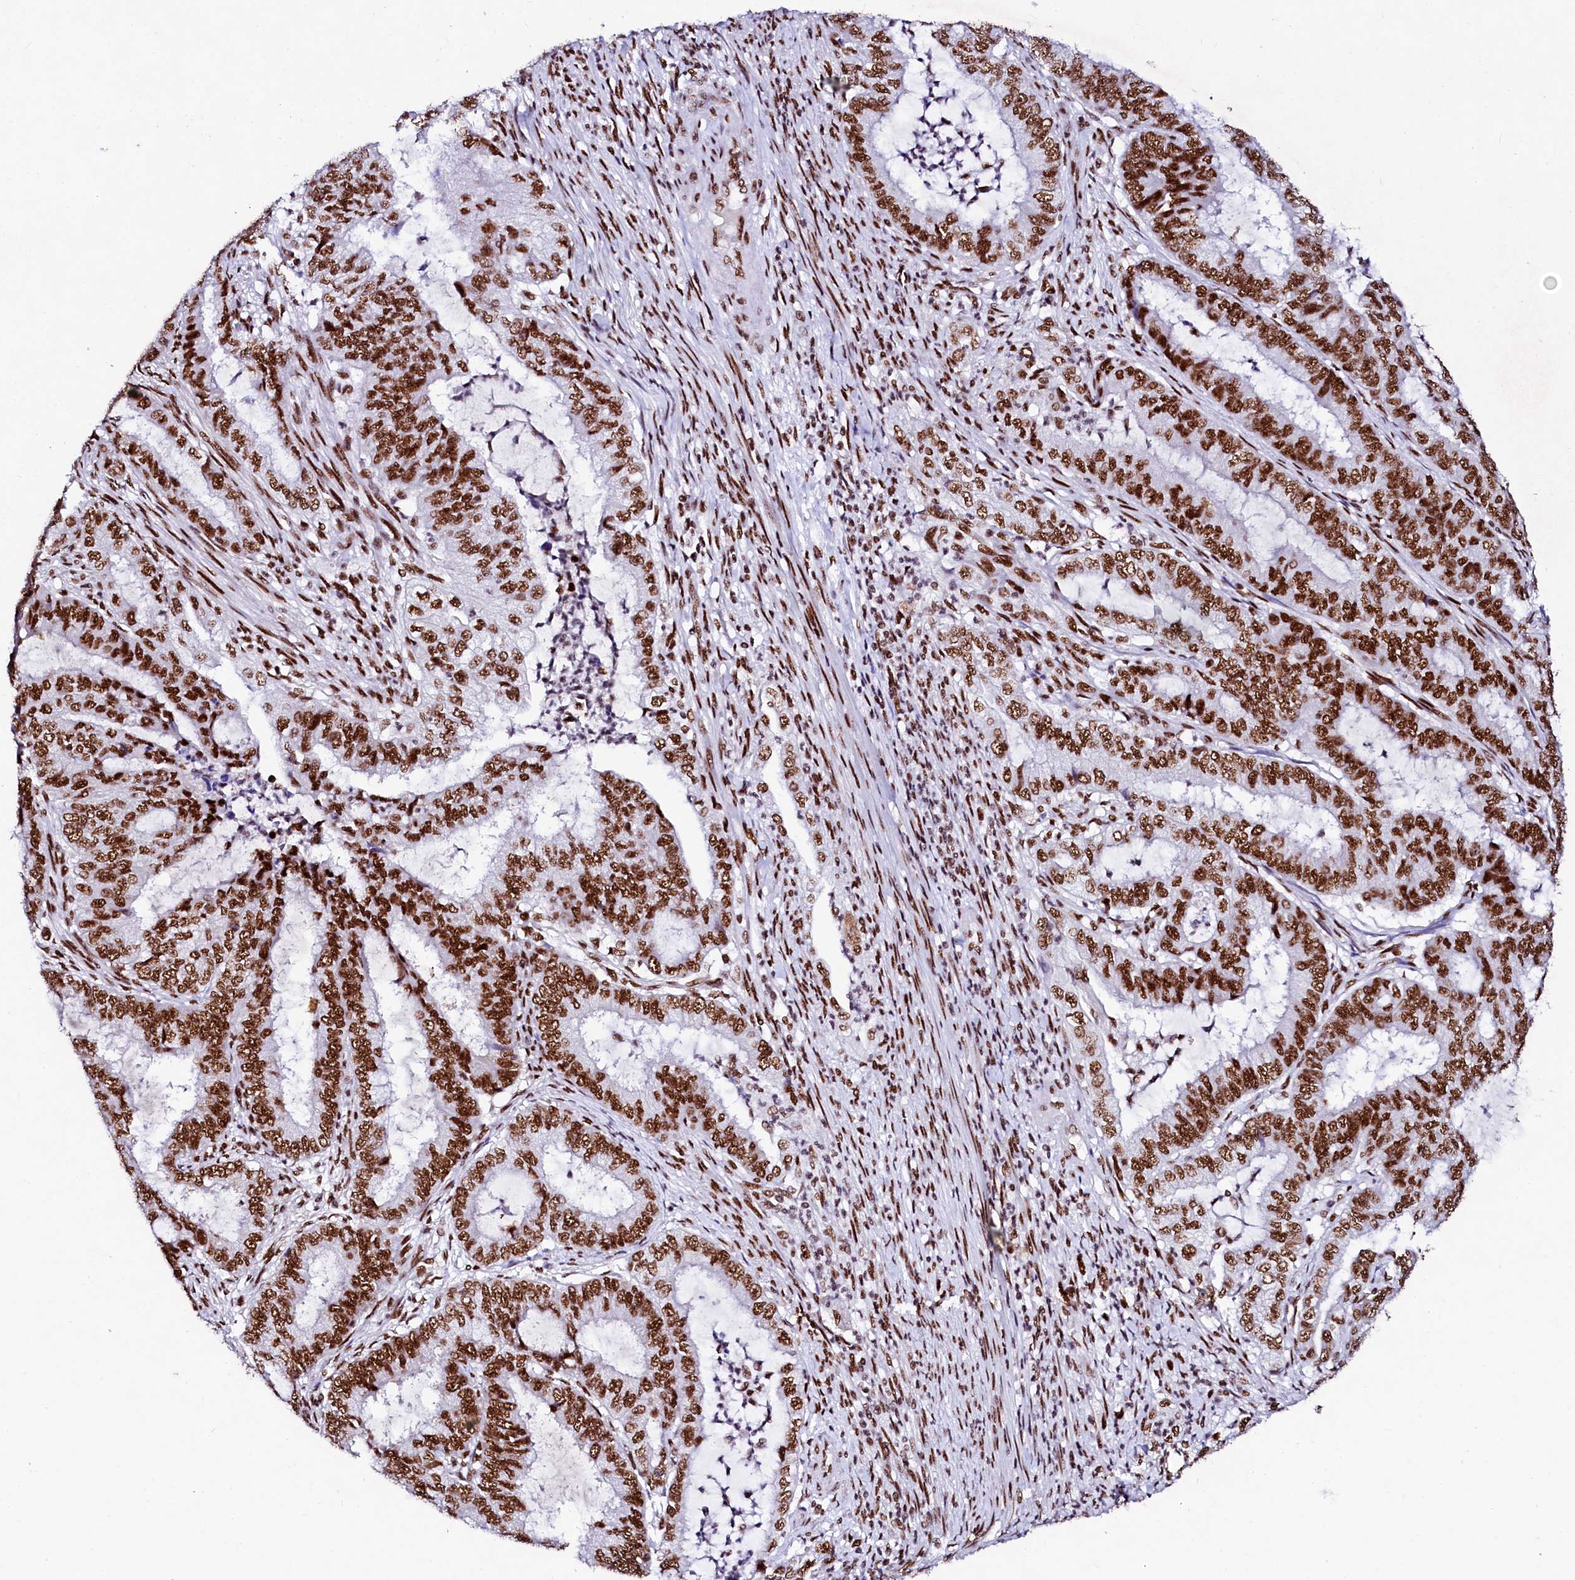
{"staining": {"intensity": "strong", "quantity": ">75%", "location": "nuclear"}, "tissue": "endometrial cancer", "cell_type": "Tumor cells", "image_type": "cancer", "snomed": [{"axis": "morphology", "description": "Adenocarcinoma, NOS"}, {"axis": "topography", "description": "Endometrium"}], "caption": "Immunohistochemical staining of adenocarcinoma (endometrial) displays high levels of strong nuclear protein staining in approximately >75% of tumor cells.", "gene": "CPSF6", "patient": {"sex": "female", "age": 51}}